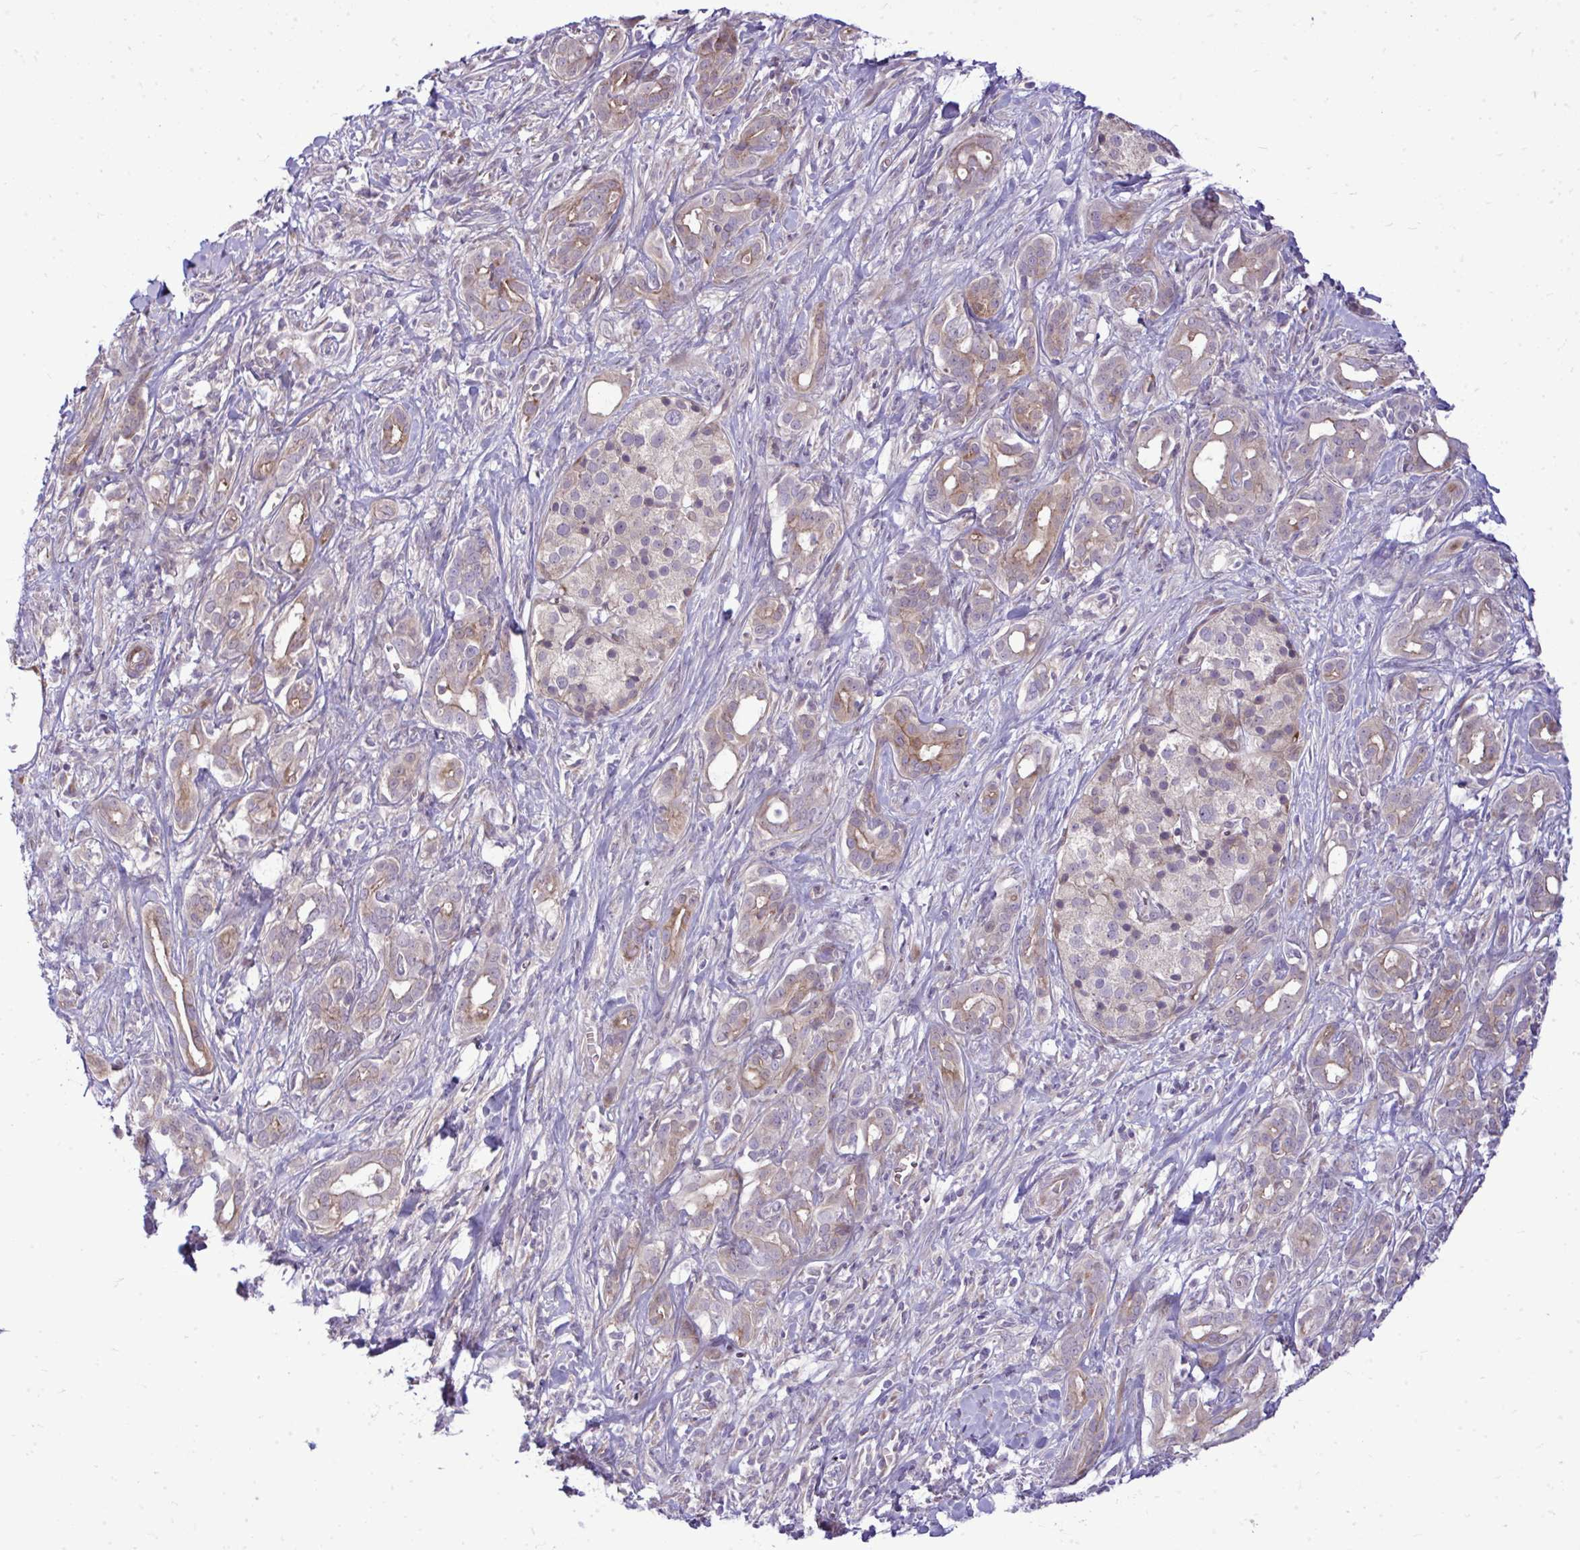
{"staining": {"intensity": "weak", "quantity": "25%-75%", "location": "cytoplasmic/membranous"}, "tissue": "pancreatic cancer", "cell_type": "Tumor cells", "image_type": "cancer", "snomed": [{"axis": "morphology", "description": "Adenocarcinoma, NOS"}, {"axis": "topography", "description": "Pancreas"}], "caption": "Immunohistochemical staining of human adenocarcinoma (pancreatic) demonstrates weak cytoplasmic/membranous protein staining in about 25%-75% of tumor cells.", "gene": "ZSCAN9", "patient": {"sex": "male", "age": 61}}